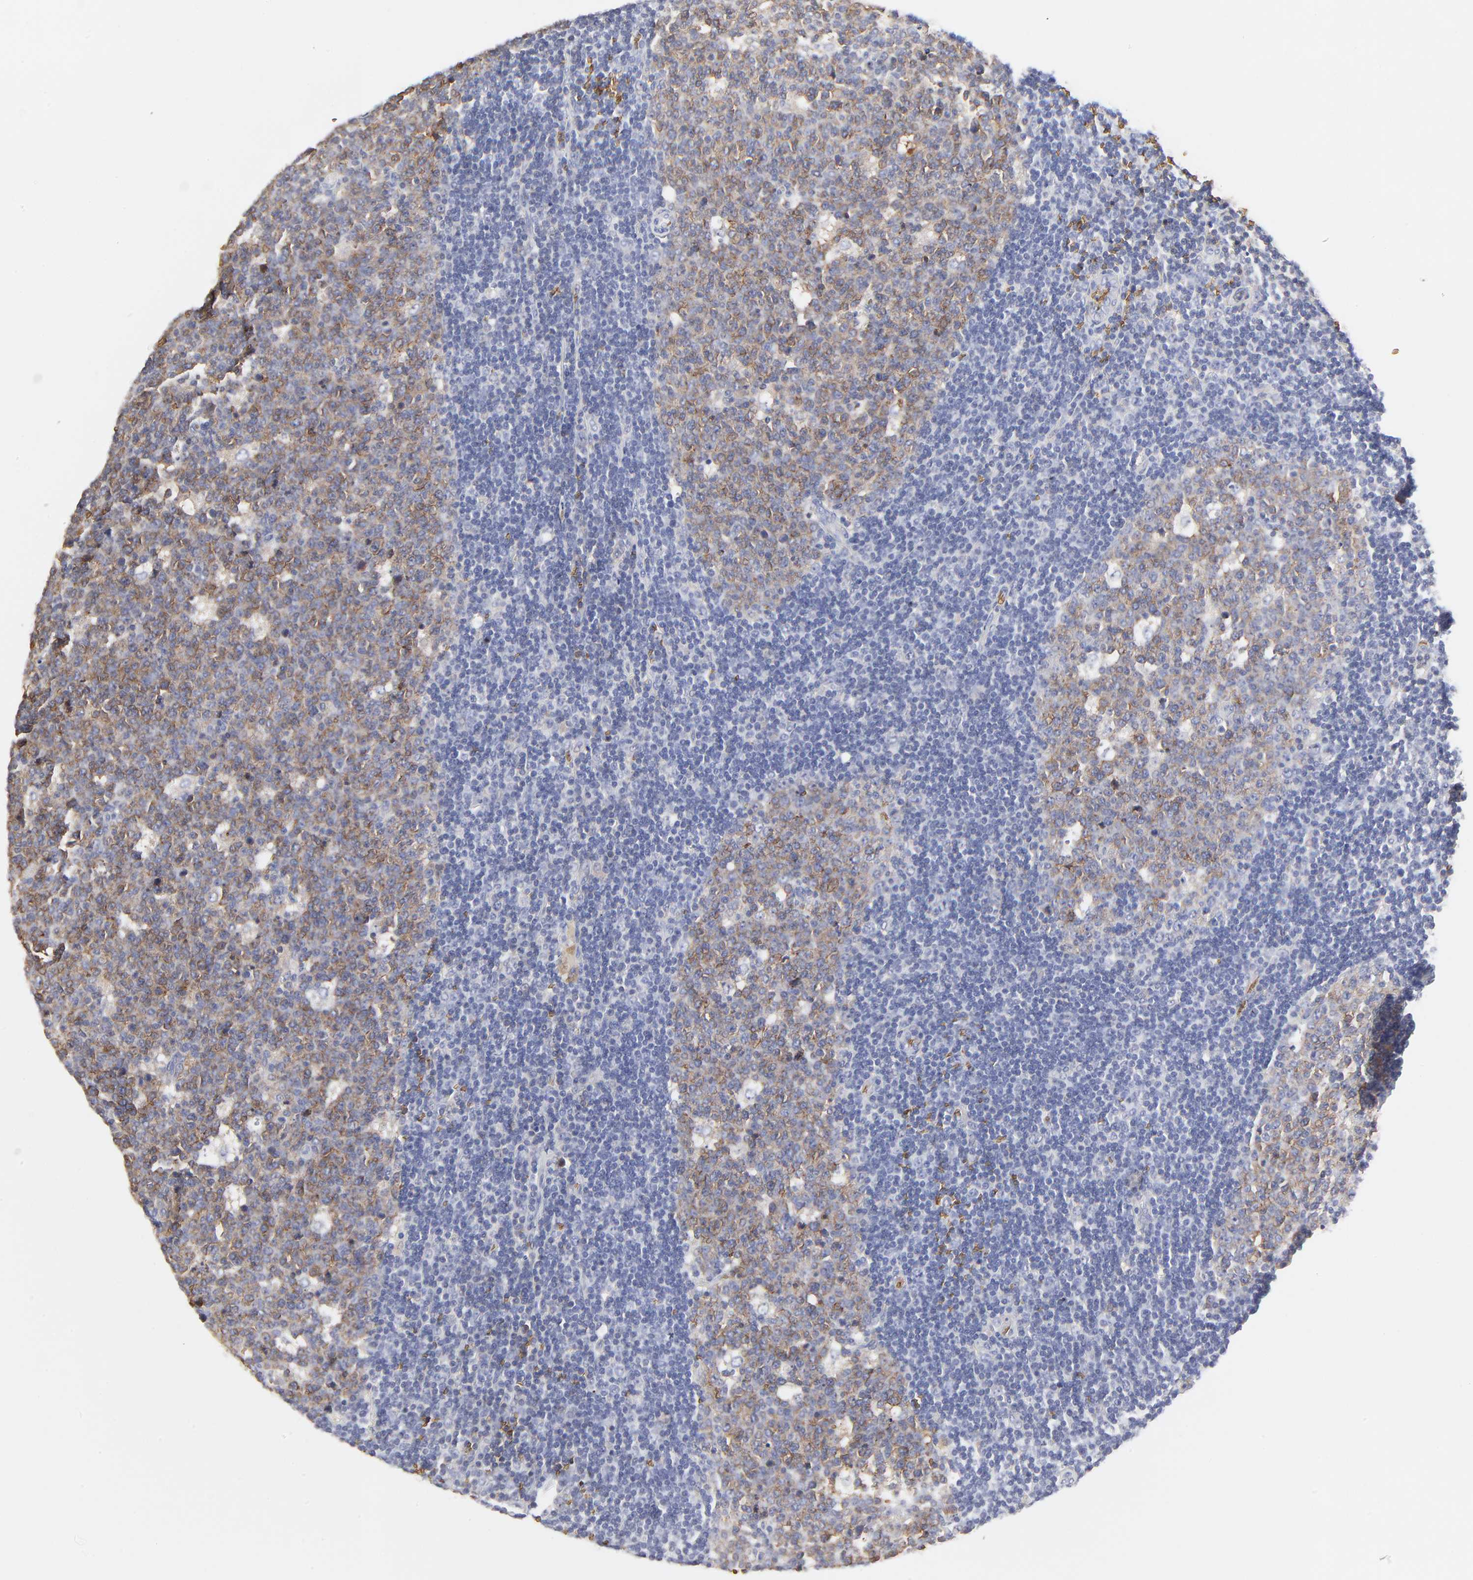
{"staining": {"intensity": "moderate", "quantity": ">75%", "location": "cytoplasmic/membranous"}, "tissue": "lymph node", "cell_type": "Germinal center cells", "image_type": "normal", "snomed": [{"axis": "morphology", "description": "Normal tissue, NOS"}, {"axis": "topography", "description": "Lymph node"}, {"axis": "topography", "description": "Salivary gland"}], "caption": "Immunohistochemical staining of benign human lymph node shows medium levels of moderate cytoplasmic/membranous staining in approximately >75% of germinal center cells.", "gene": "PAG1", "patient": {"sex": "male", "age": 8}}